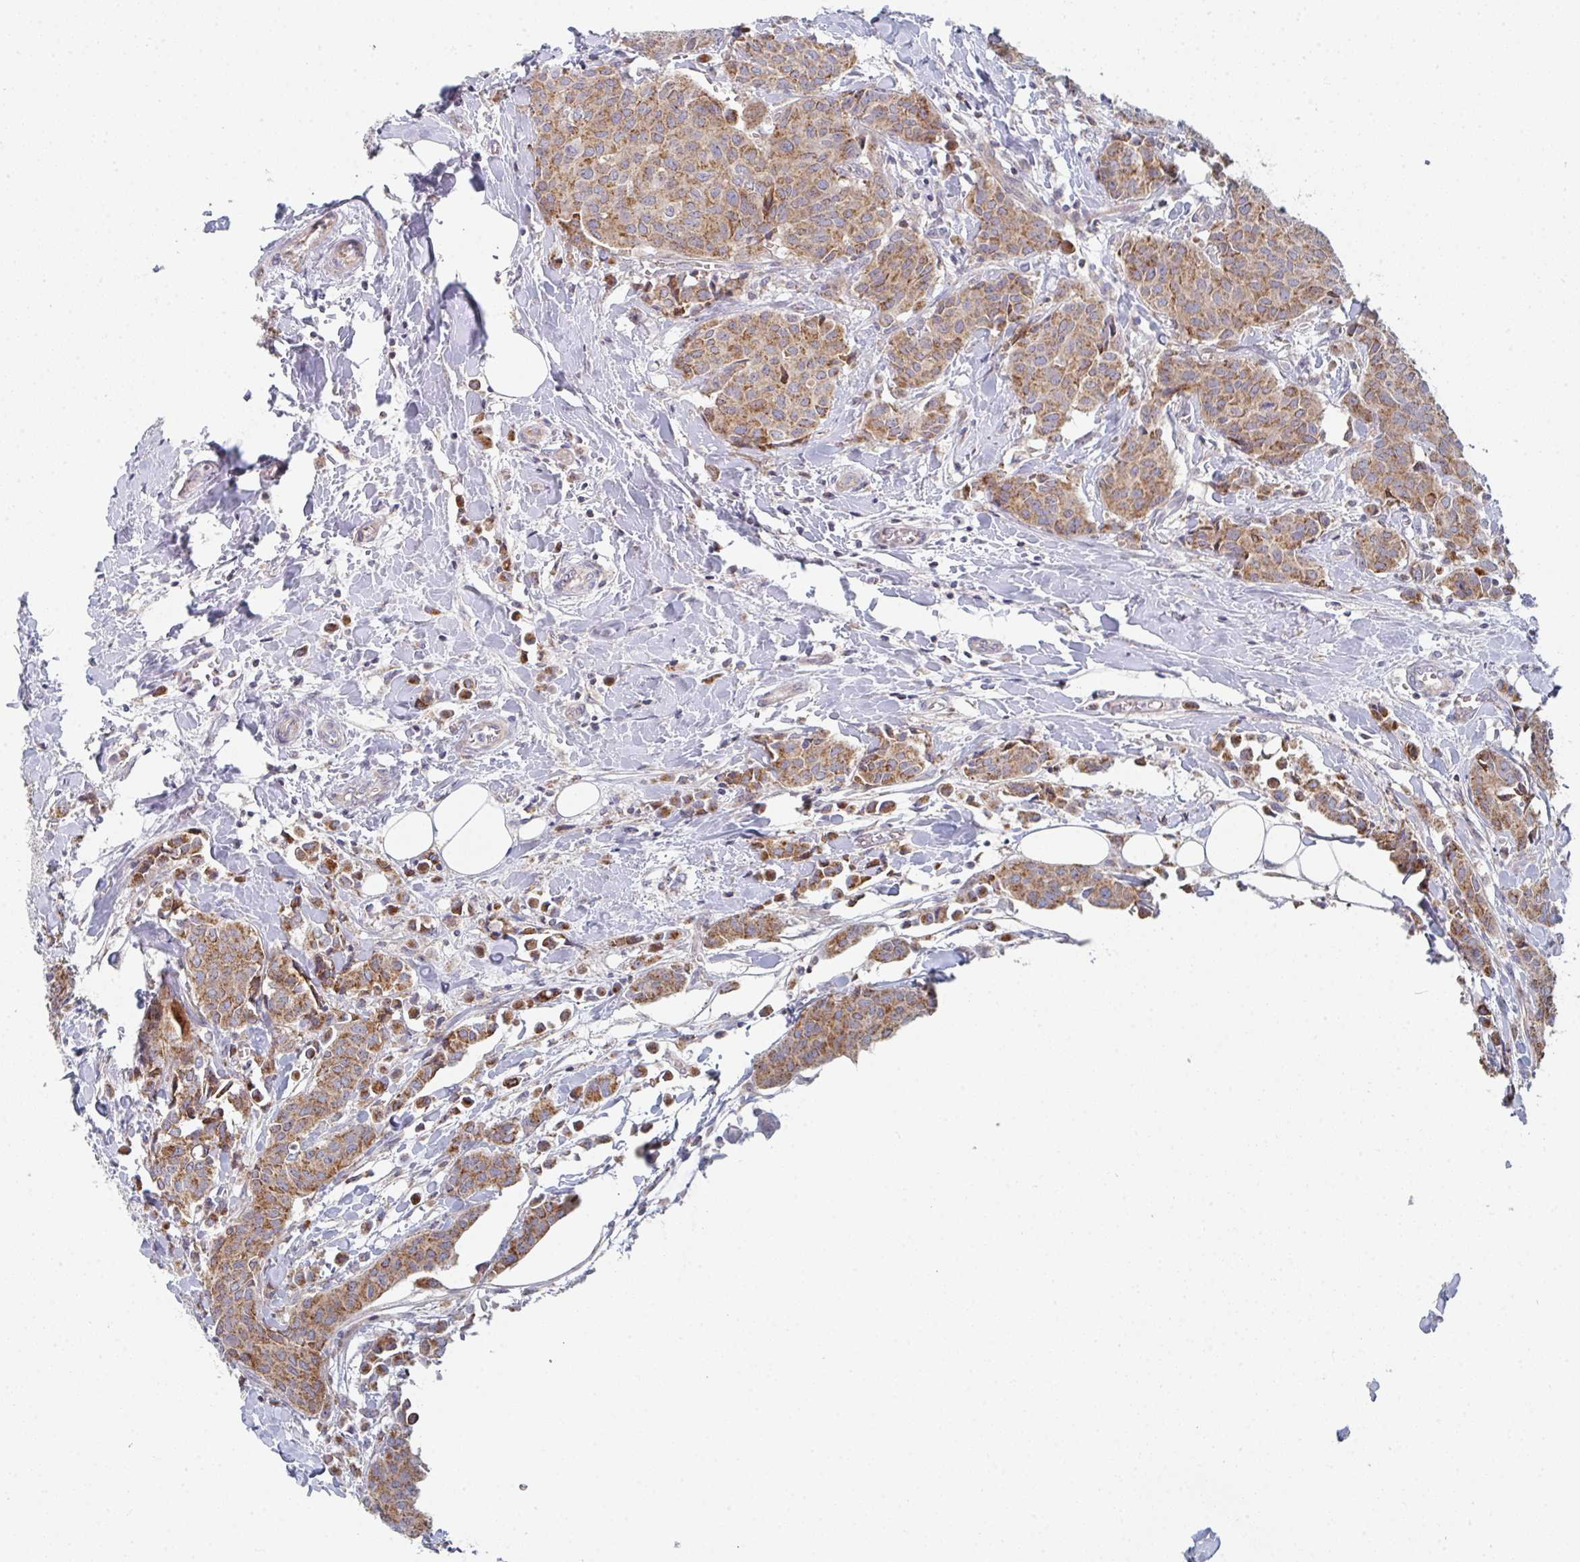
{"staining": {"intensity": "moderate", "quantity": ">75%", "location": "cytoplasmic/membranous"}, "tissue": "breast cancer", "cell_type": "Tumor cells", "image_type": "cancer", "snomed": [{"axis": "morphology", "description": "Duct carcinoma"}, {"axis": "topography", "description": "Breast"}], "caption": "Protein staining displays moderate cytoplasmic/membranous staining in approximately >75% of tumor cells in breast intraductal carcinoma.", "gene": "ZNF644", "patient": {"sex": "female", "age": 47}}